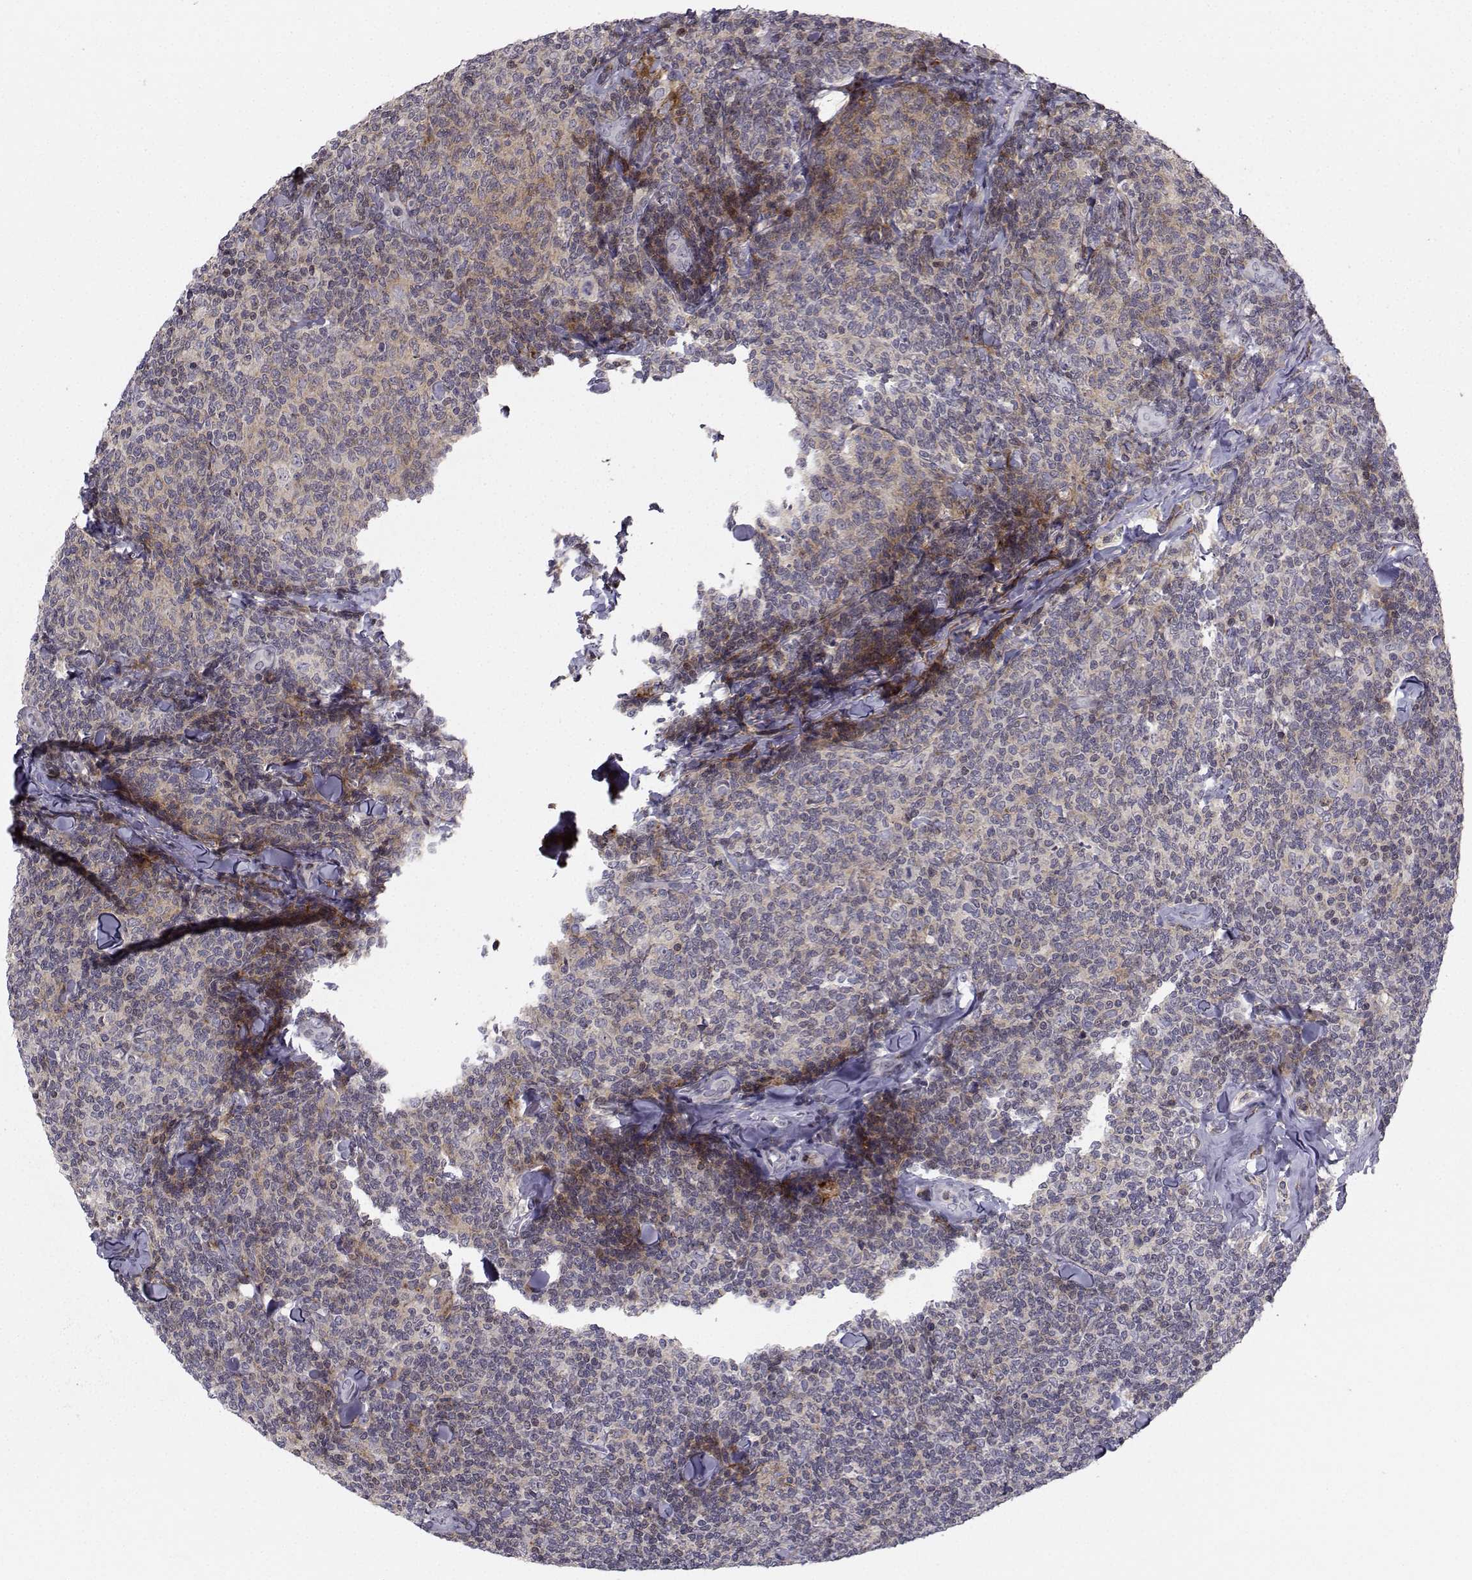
{"staining": {"intensity": "weak", "quantity": ">75%", "location": "cytoplasmic/membranous"}, "tissue": "lymphoma", "cell_type": "Tumor cells", "image_type": "cancer", "snomed": [{"axis": "morphology", "description": "Malignant lymphoma, non-Hodgkin's type, Low grade"}, {"axis": "topography", "description": "Lymph node"}], "caption": "Human low-grade malignant lymphoma, non-Hodgkin's type stained with a brown dye shows weak cytoplasmic/membranous positive expression in about >75% of tumor cells.", "gene": "PCP4L1", "patient": {"sex": "female", "age": 56}}